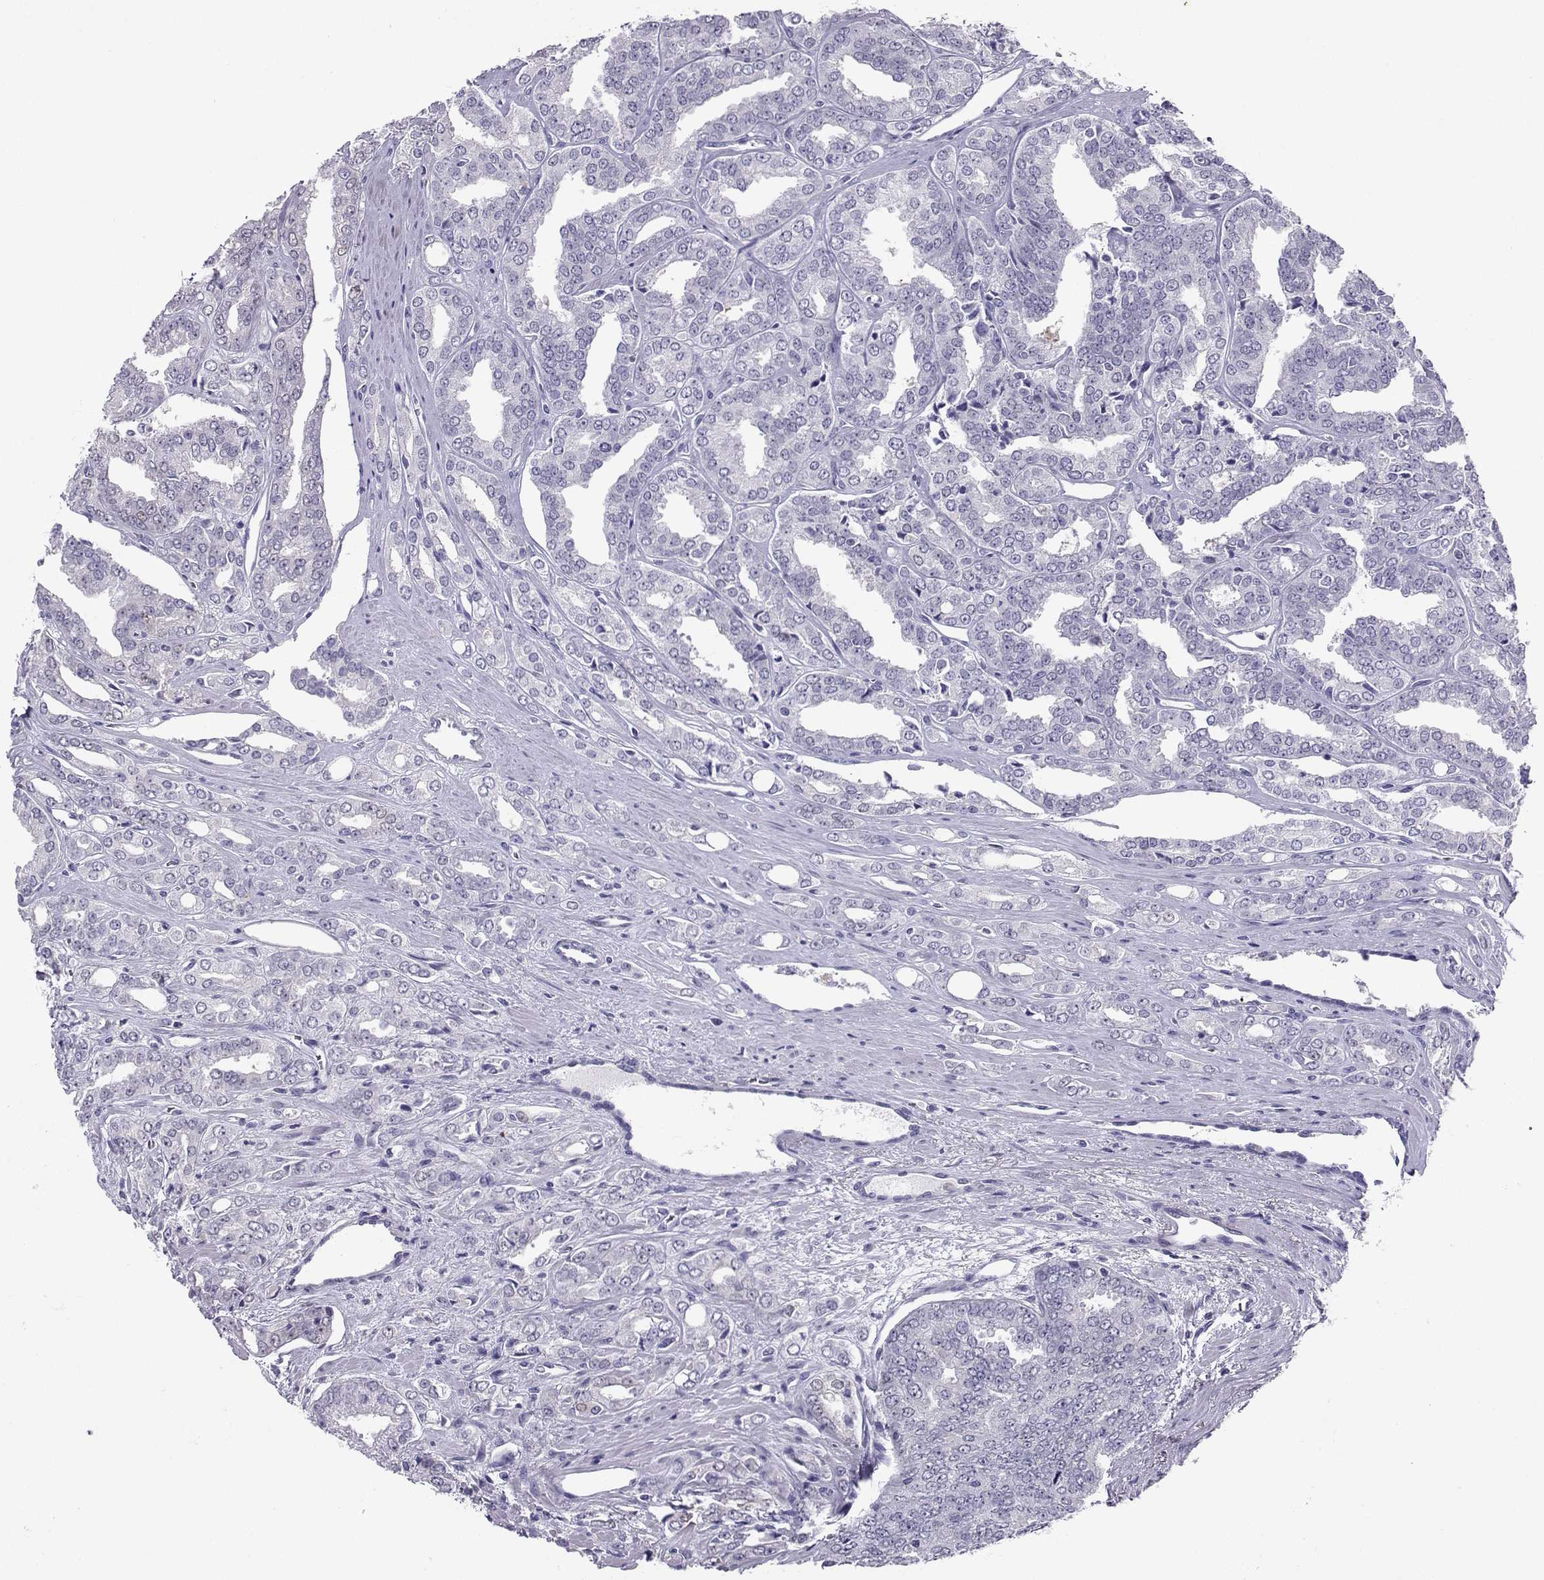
{"staining": {"intensity": "negative", "quantity": "none", "location": "none"}, "tissue": "prostate cancer", "cell_type": "Tumor cells", "image_type": "cancer", "snomed": [{"axis": "morphology", "description": "Adenocarcinoma, NOS"}, {"axis": "morphology", "description": "Adenocarcinoma, High grade"}, {"axis": "topography", "description": "Prostate"}], "caption": "IHC of adenocarcinoma (prostate) reveals no expression in tumor cells.", "gene": "PGK1", "patient": {"sex": "male", "age": 70}}